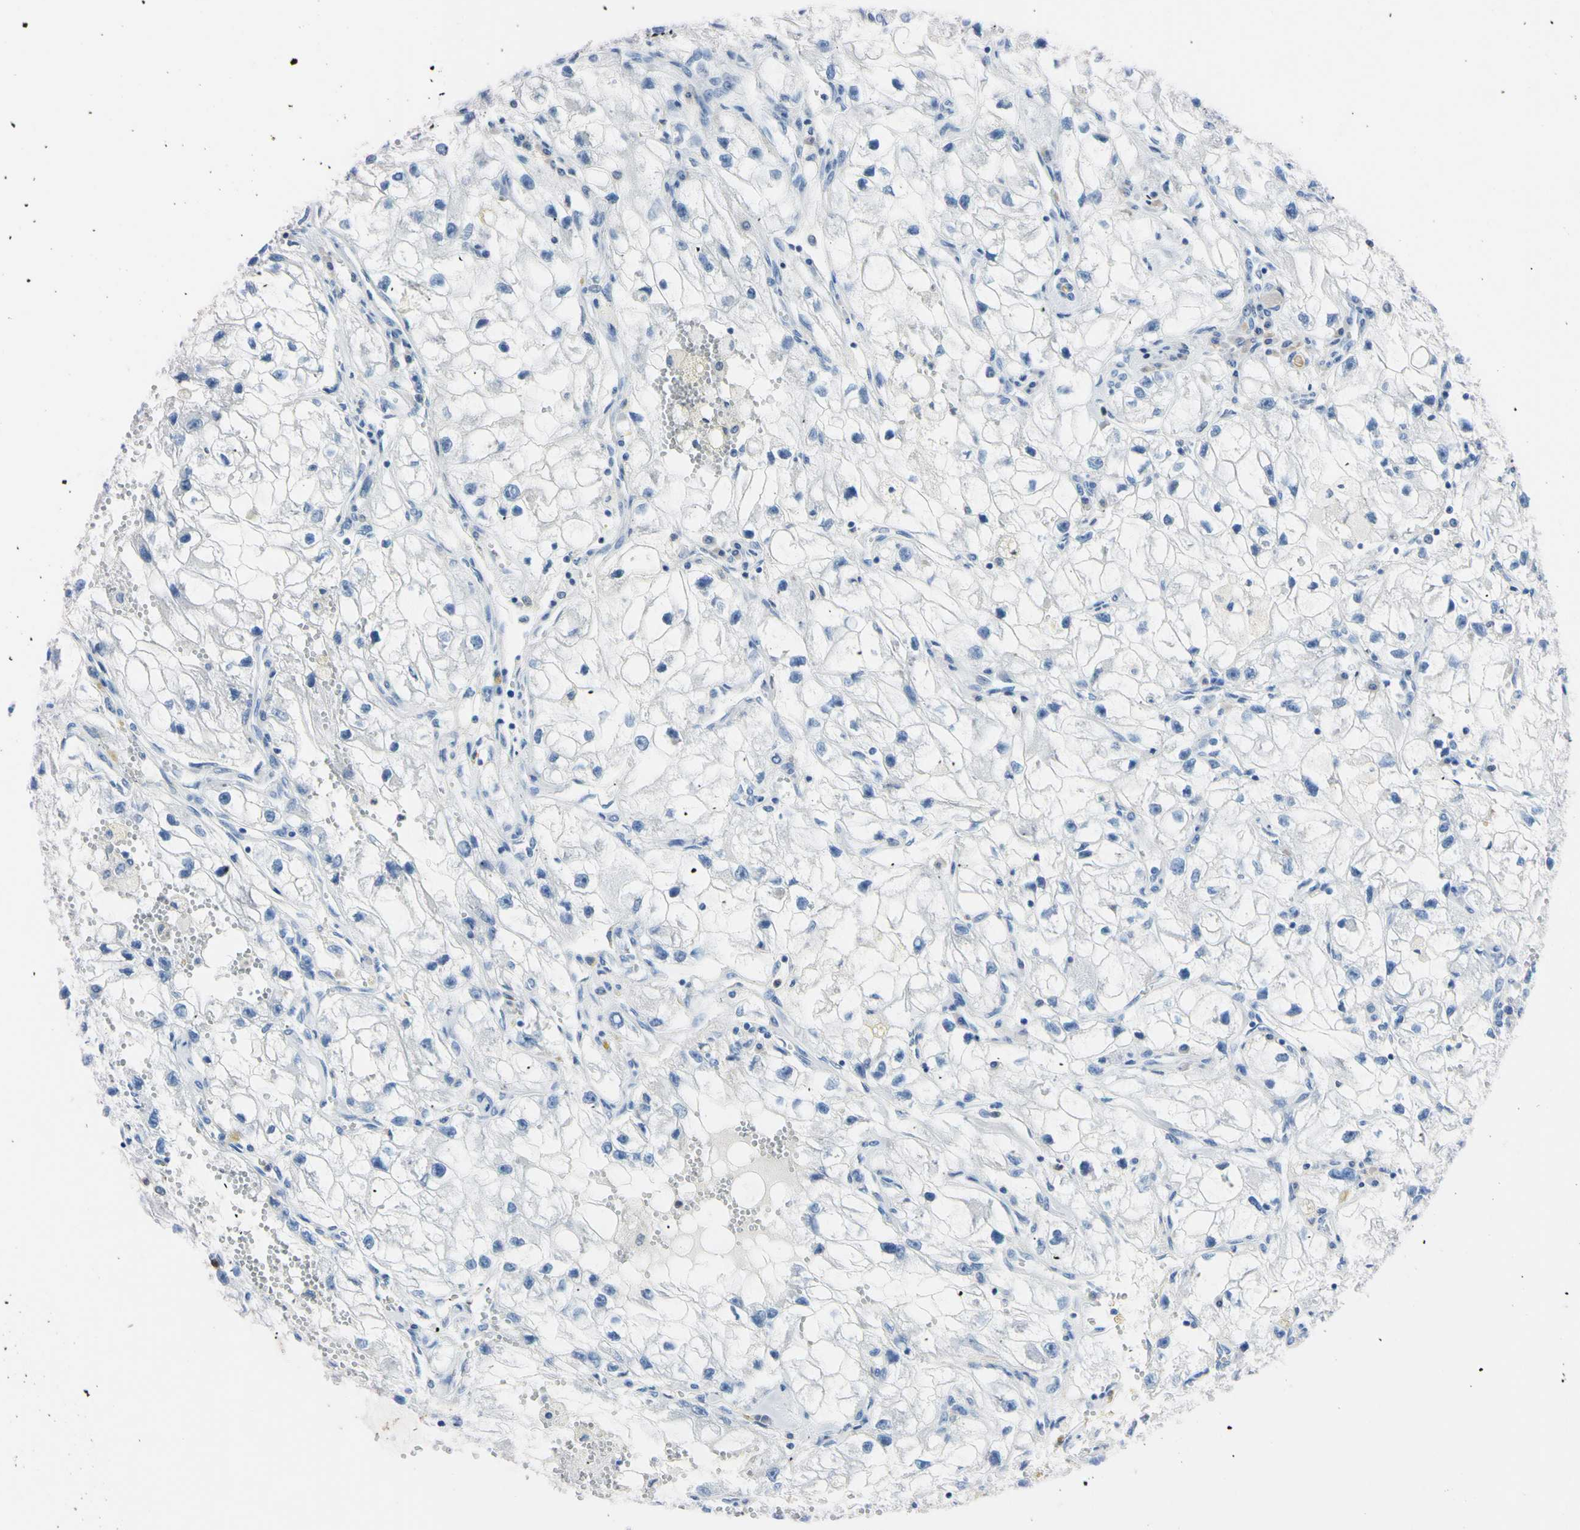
{"staining": {"intensity": "negative", "quantity": "none", "location": "none"}, "tissue": "renal cancer", "cell_type": "Tumor cells", "image_type": "cancer", "snomed": [{"axis": "morphology", "description": "Adenocarcinoma, NOS"}, {"axis": "topography", "description": "Kidney"}], "caption": "Immunohistochemistry (IHC) image of neoplastic tissue: adenocarcinoma (renal) stained with DAB (3,3'-diaminobenzidine) displays no significant protein expression in tumor cells.", "gene": "NCF4", "patient": {"sex": "female", "age": 70}}